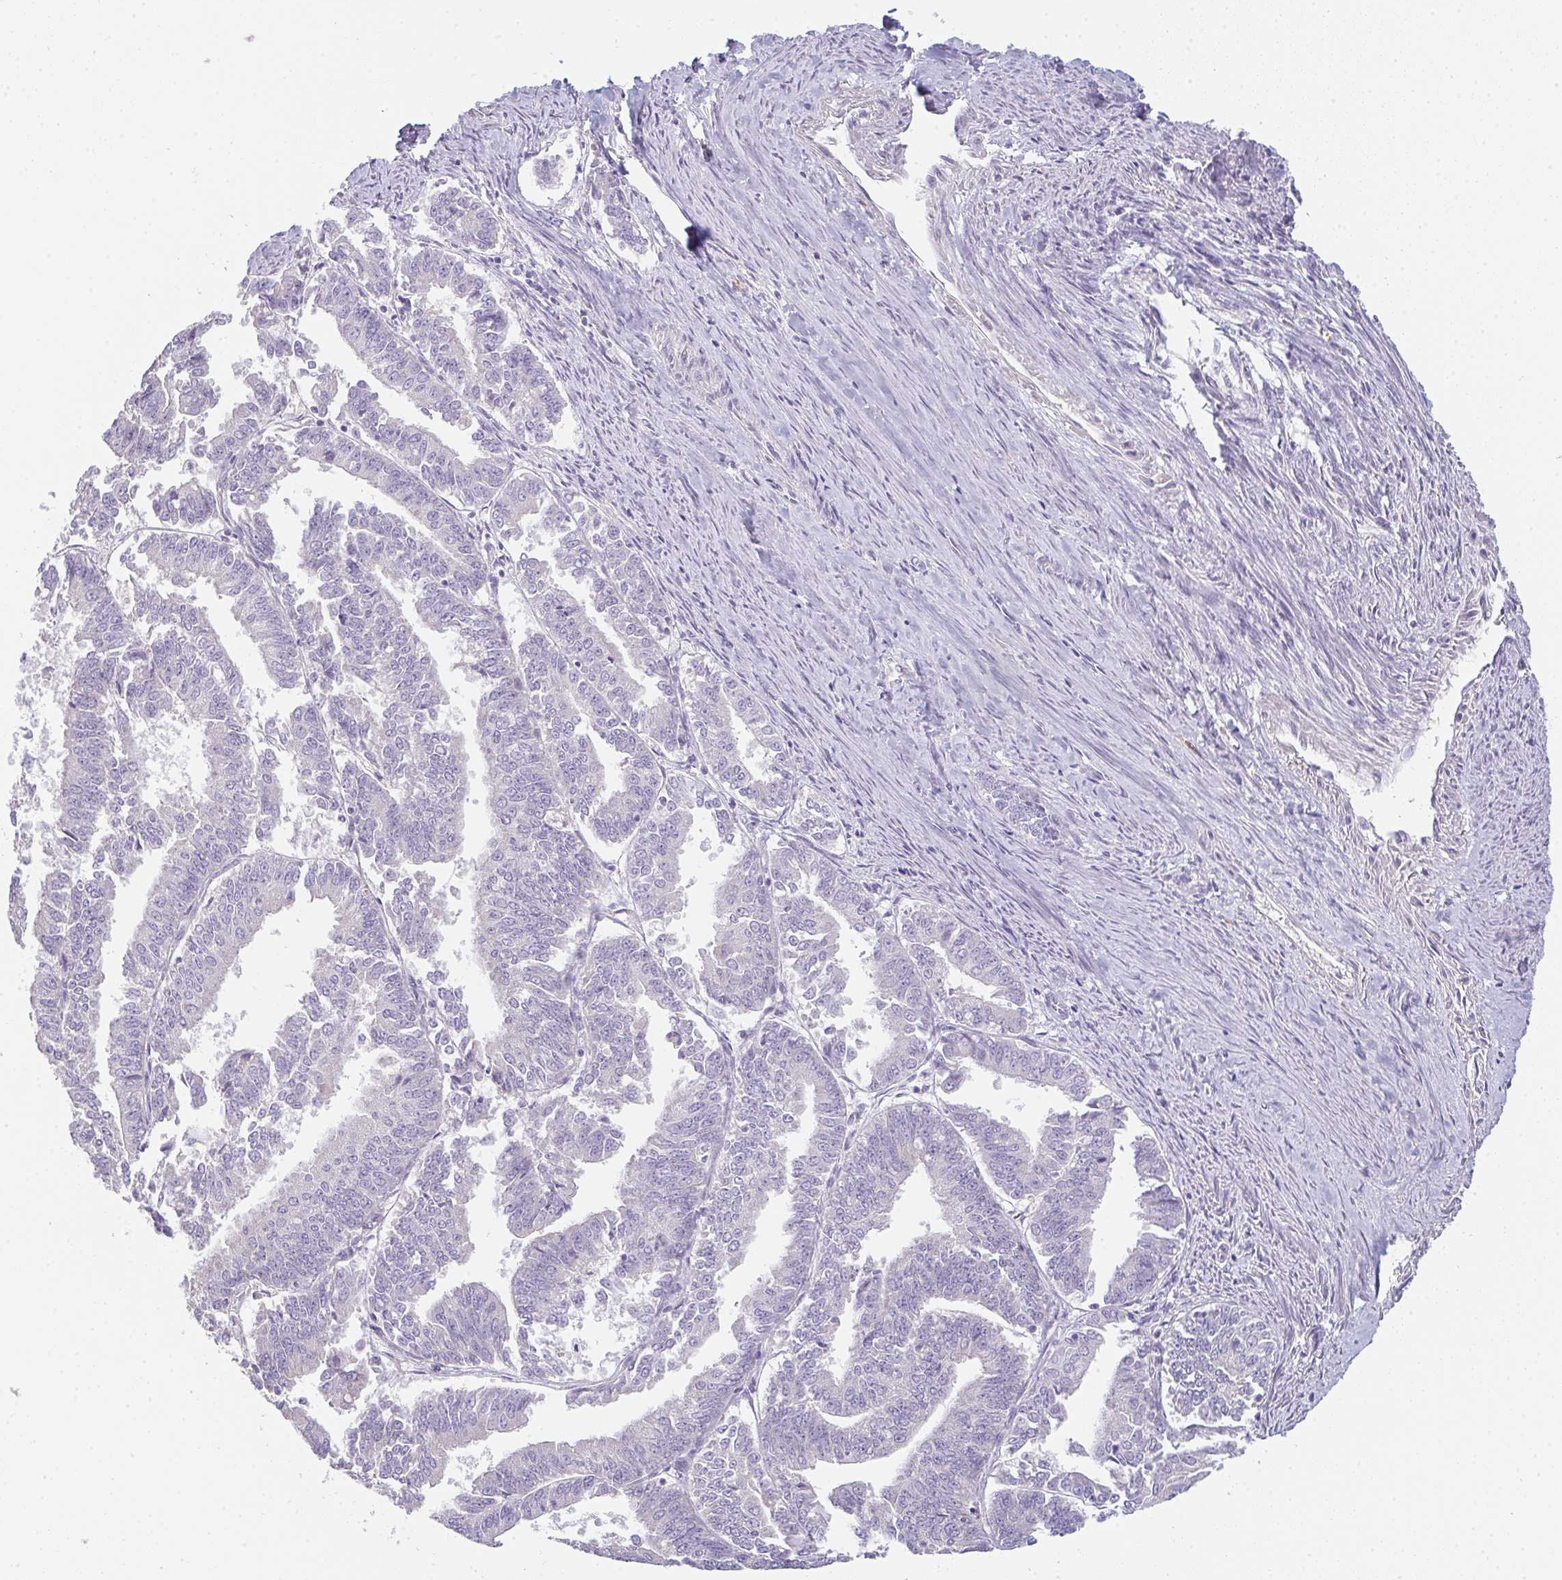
{"staining": {"intensity": "negative", "quantity": "none", "location": "none"}, "tissue": "endometrial cancer", "cell_type": "Tumor cells", "image_type": "cancer", "snomed": [{"axis": "morphology", "description": "Adenocarcinoma, NOS"}, {"axis": "topography", "description": "Endometrium"}], "caption": "DAB immunohistochemical staining of human endometrial cancer (adenocarcinoma) shows no significant expression in tumor cells.", "gene": "ZNF215", "patient": {"sex": "female", "age": 73}}